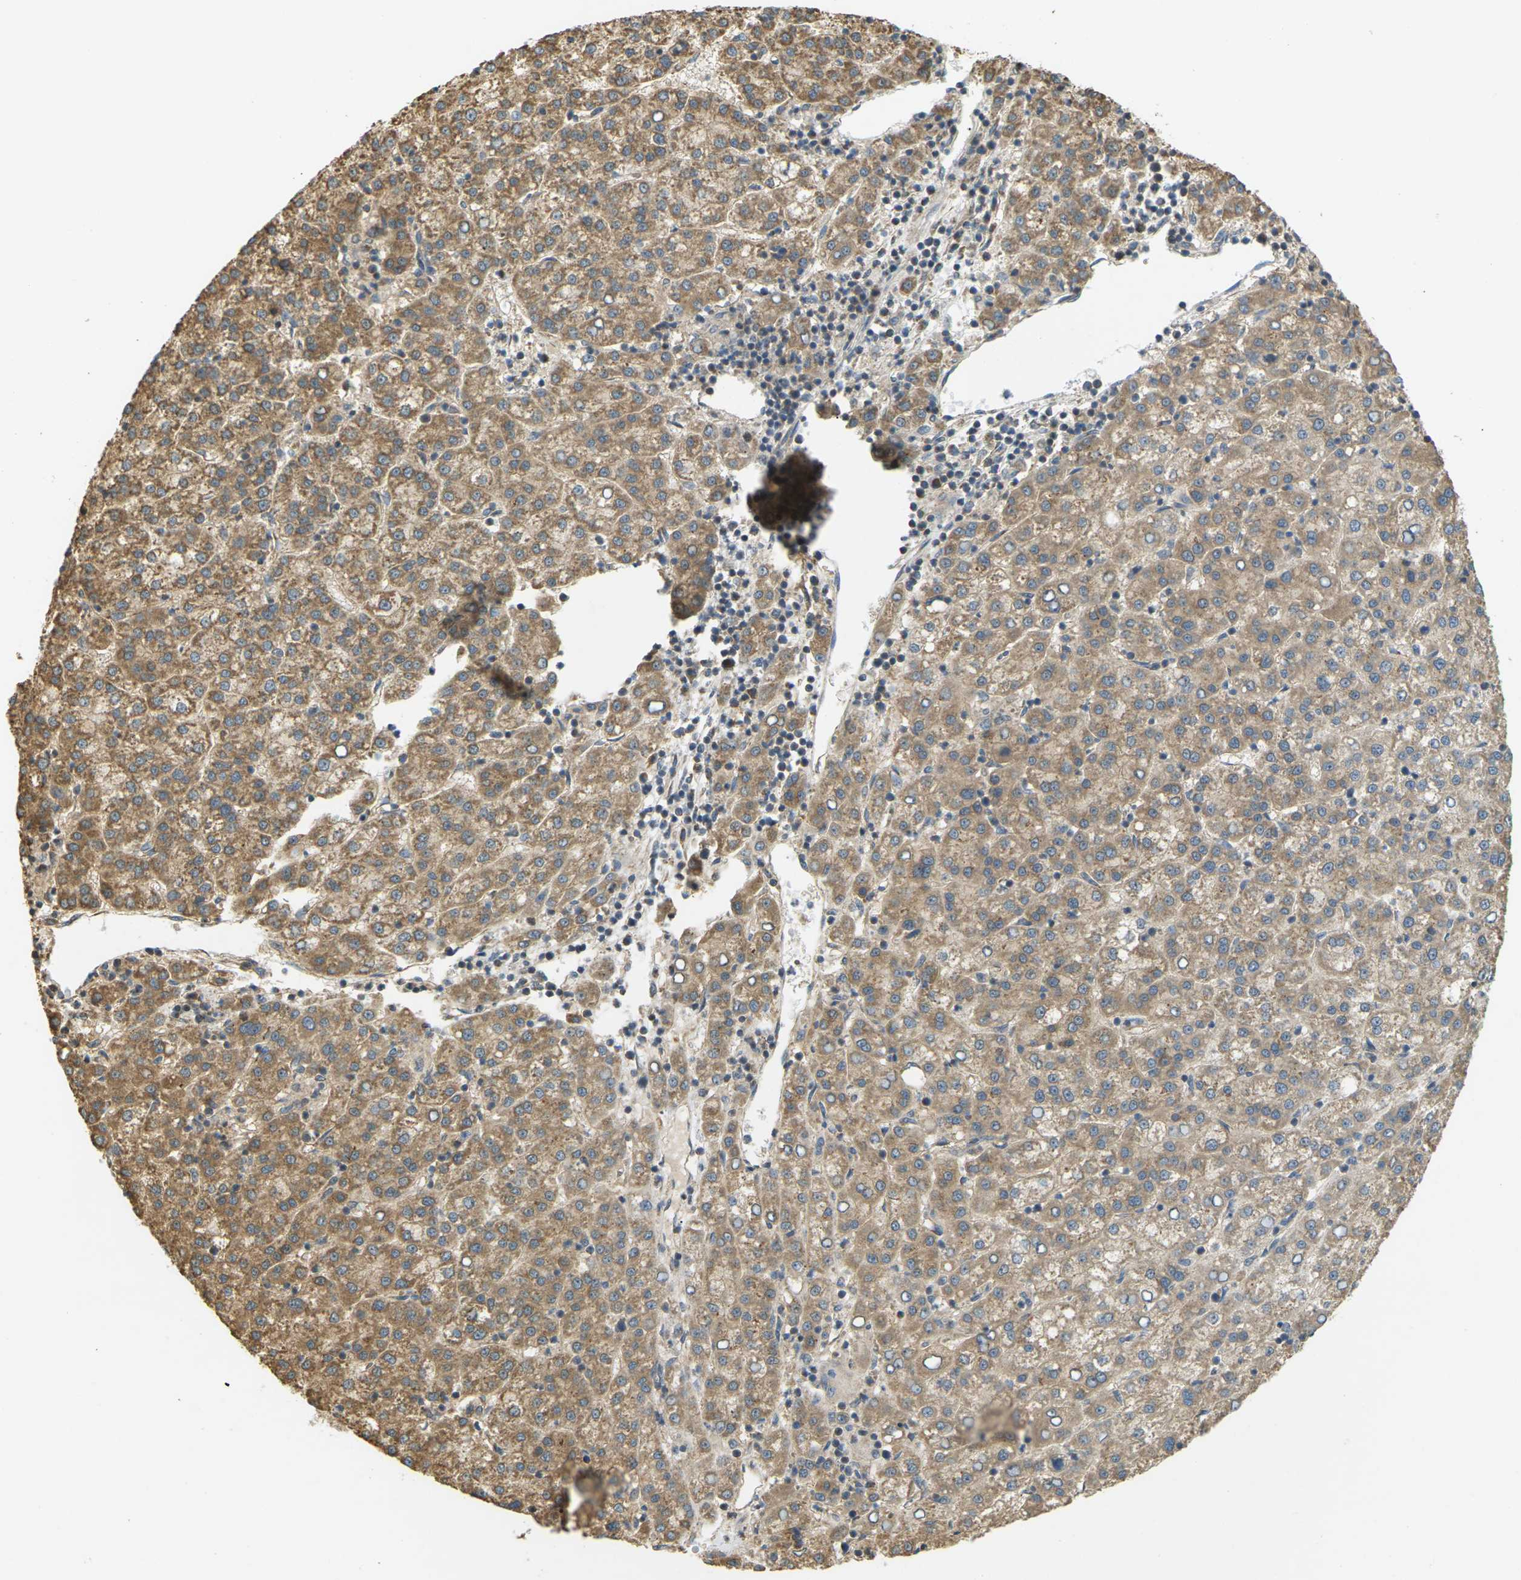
{"staining": {"intensity": "moderate", "quantity": ">75%", "location": "cytoplasmic/membranous"}, "tissue": "liver cancer", "cell_type": "Tumor cells", "image_type": "cancer", "snomed": [{"axis": "morphology", "description": "Carcinoma, Hepatocellular, NOS"}, {"axis": "topography", "description": "Liver"}], "caption": "Protein expression analysis of human liver cancer reveals moderate cytoplasmic/membranous staining in about >75% of tumor cells.", "gene": "KSR1", "patient": {"sex": "female", "age": 58}}